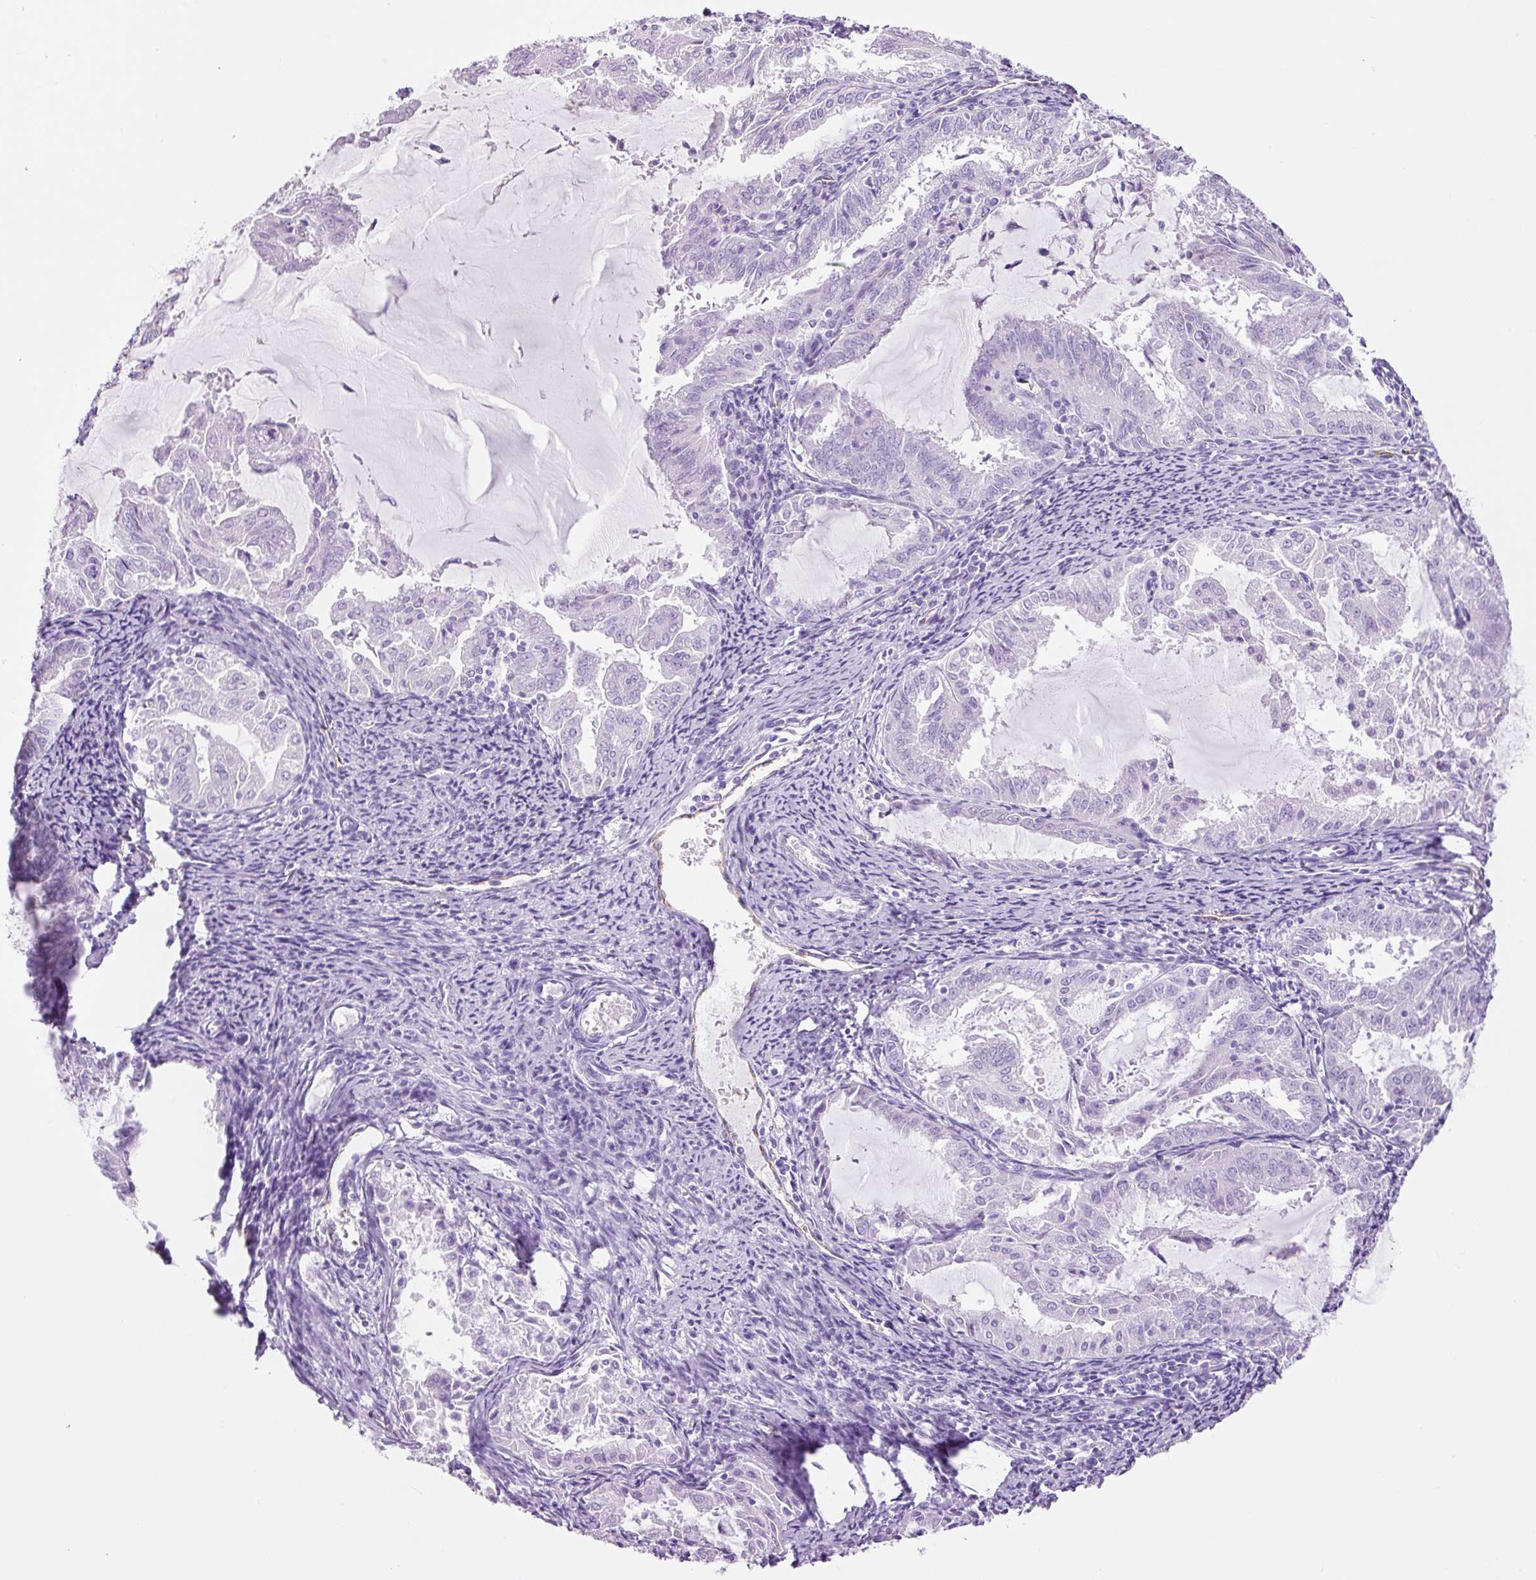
{"staining": {"intensity": "negative", "quantity": "none", "location": "none"}, "tissue": "endometrial cancer", "cell_type": "Tumor cells", "image_type": "cancer", "snomed": [{"axis": "morphology", "description": "Adenocarcinoma, NOS"}, {"axis": "topography", "description": "Endometrium"}], "caption": "Immunohistochemistry (IHC) image of neoplastic tissue: human endometrial cancer (adenocarcinoma) stained with DAB (3,3'-diaminobenzidine) displays no significant protein expression in tumor cells.", "gene": "ADSS1", "patient": {"sex": "female", "age": 70}}